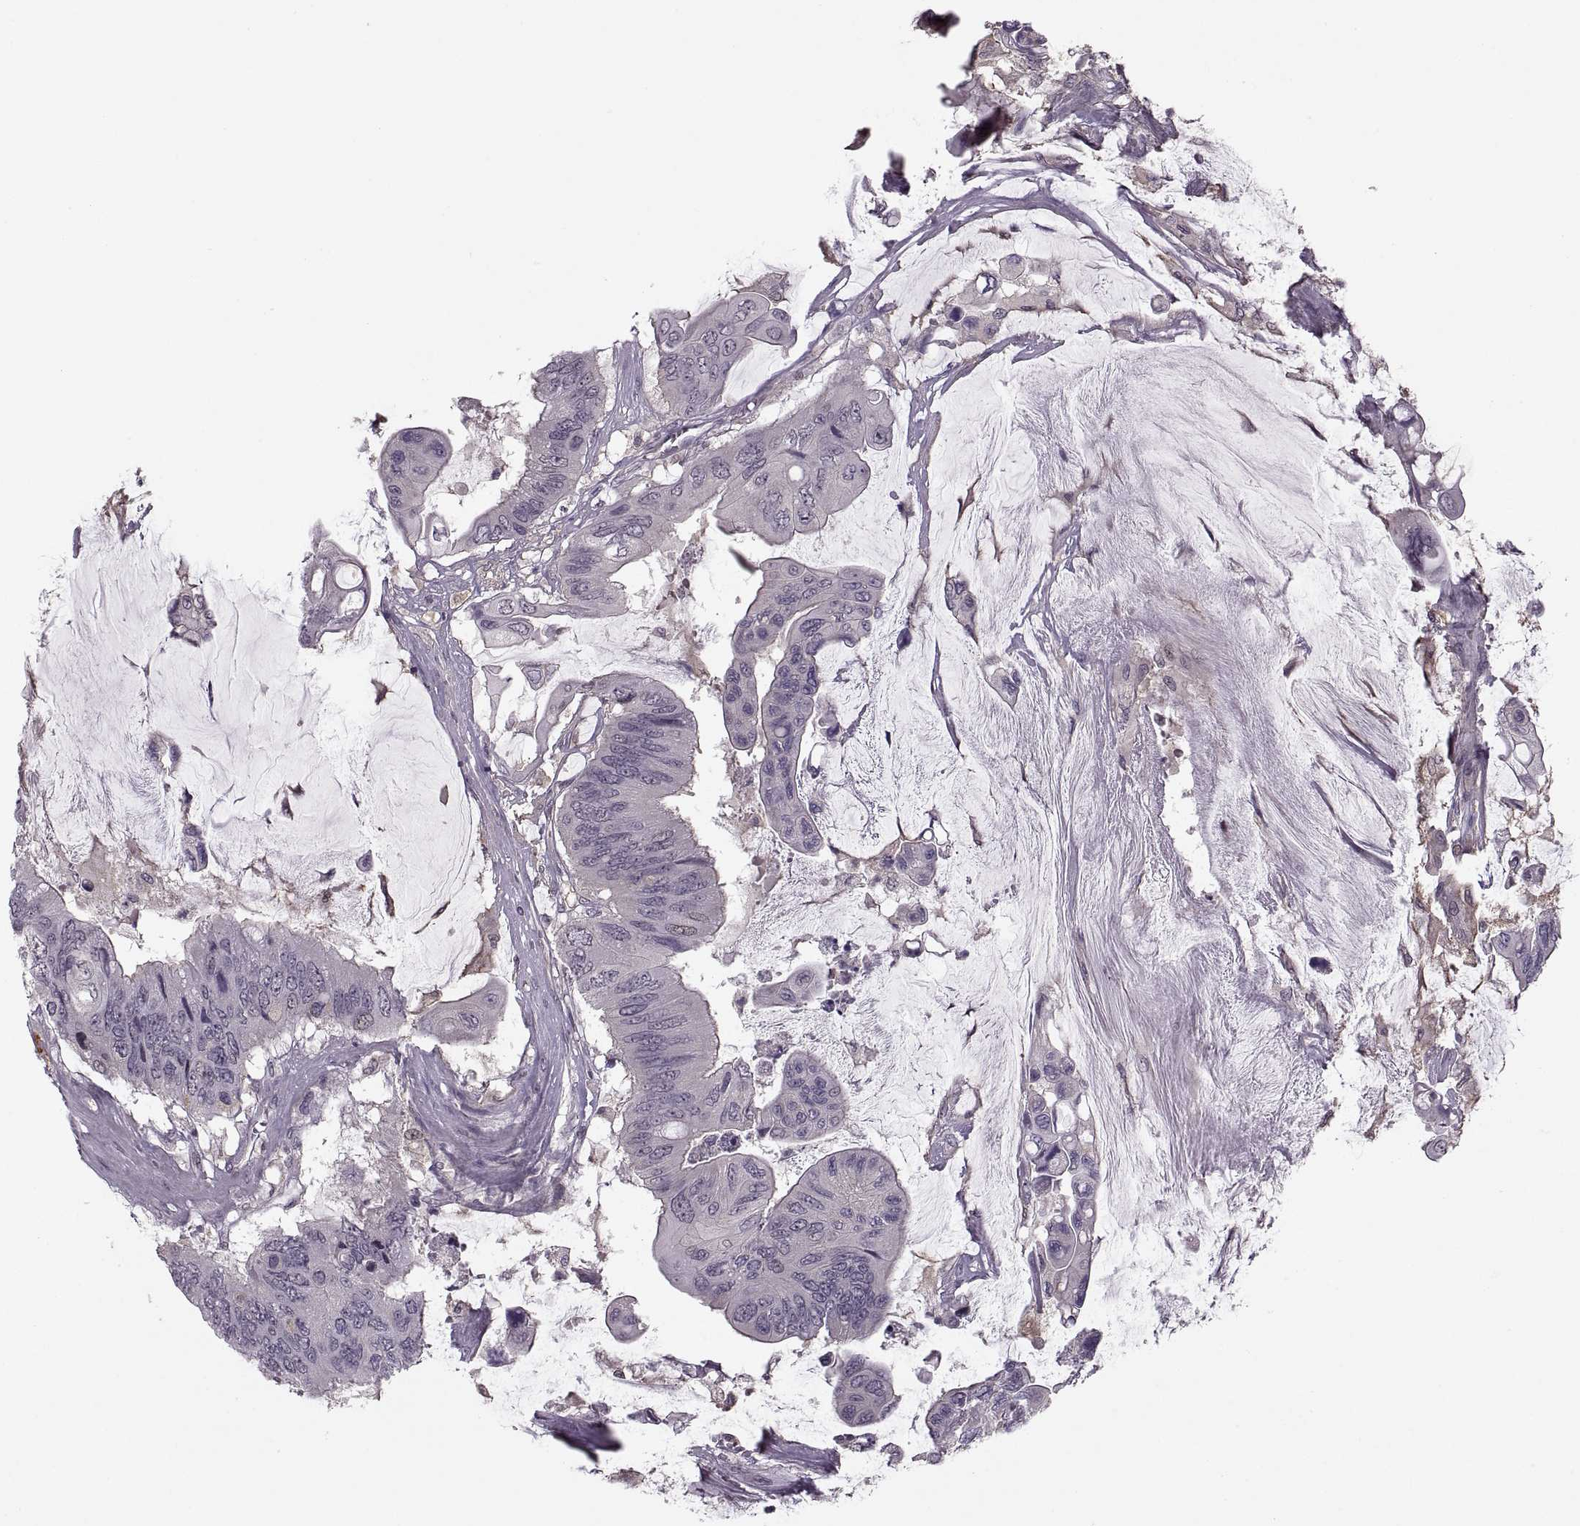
{"staining": {"intensity": "negative", "quantity": "none", "location": "none"}, "tissue": "colorectal cancer", "cell_type": "Tumor cells", "image_type": "cancer", "snomed": [{"axis": "morphology", "description": "Adenocarcinoma, NOS"}, {"axis": "topography", "description": "Rectum"}], "caption": "IHC of human colorectal cancer exhibits no expression in tumor cells. (Immunohistochemistry (ihc), brightfield microscopy, high magnification).", "gene": "LUZP2", "patient": {"sex": "male", "age": 63}}